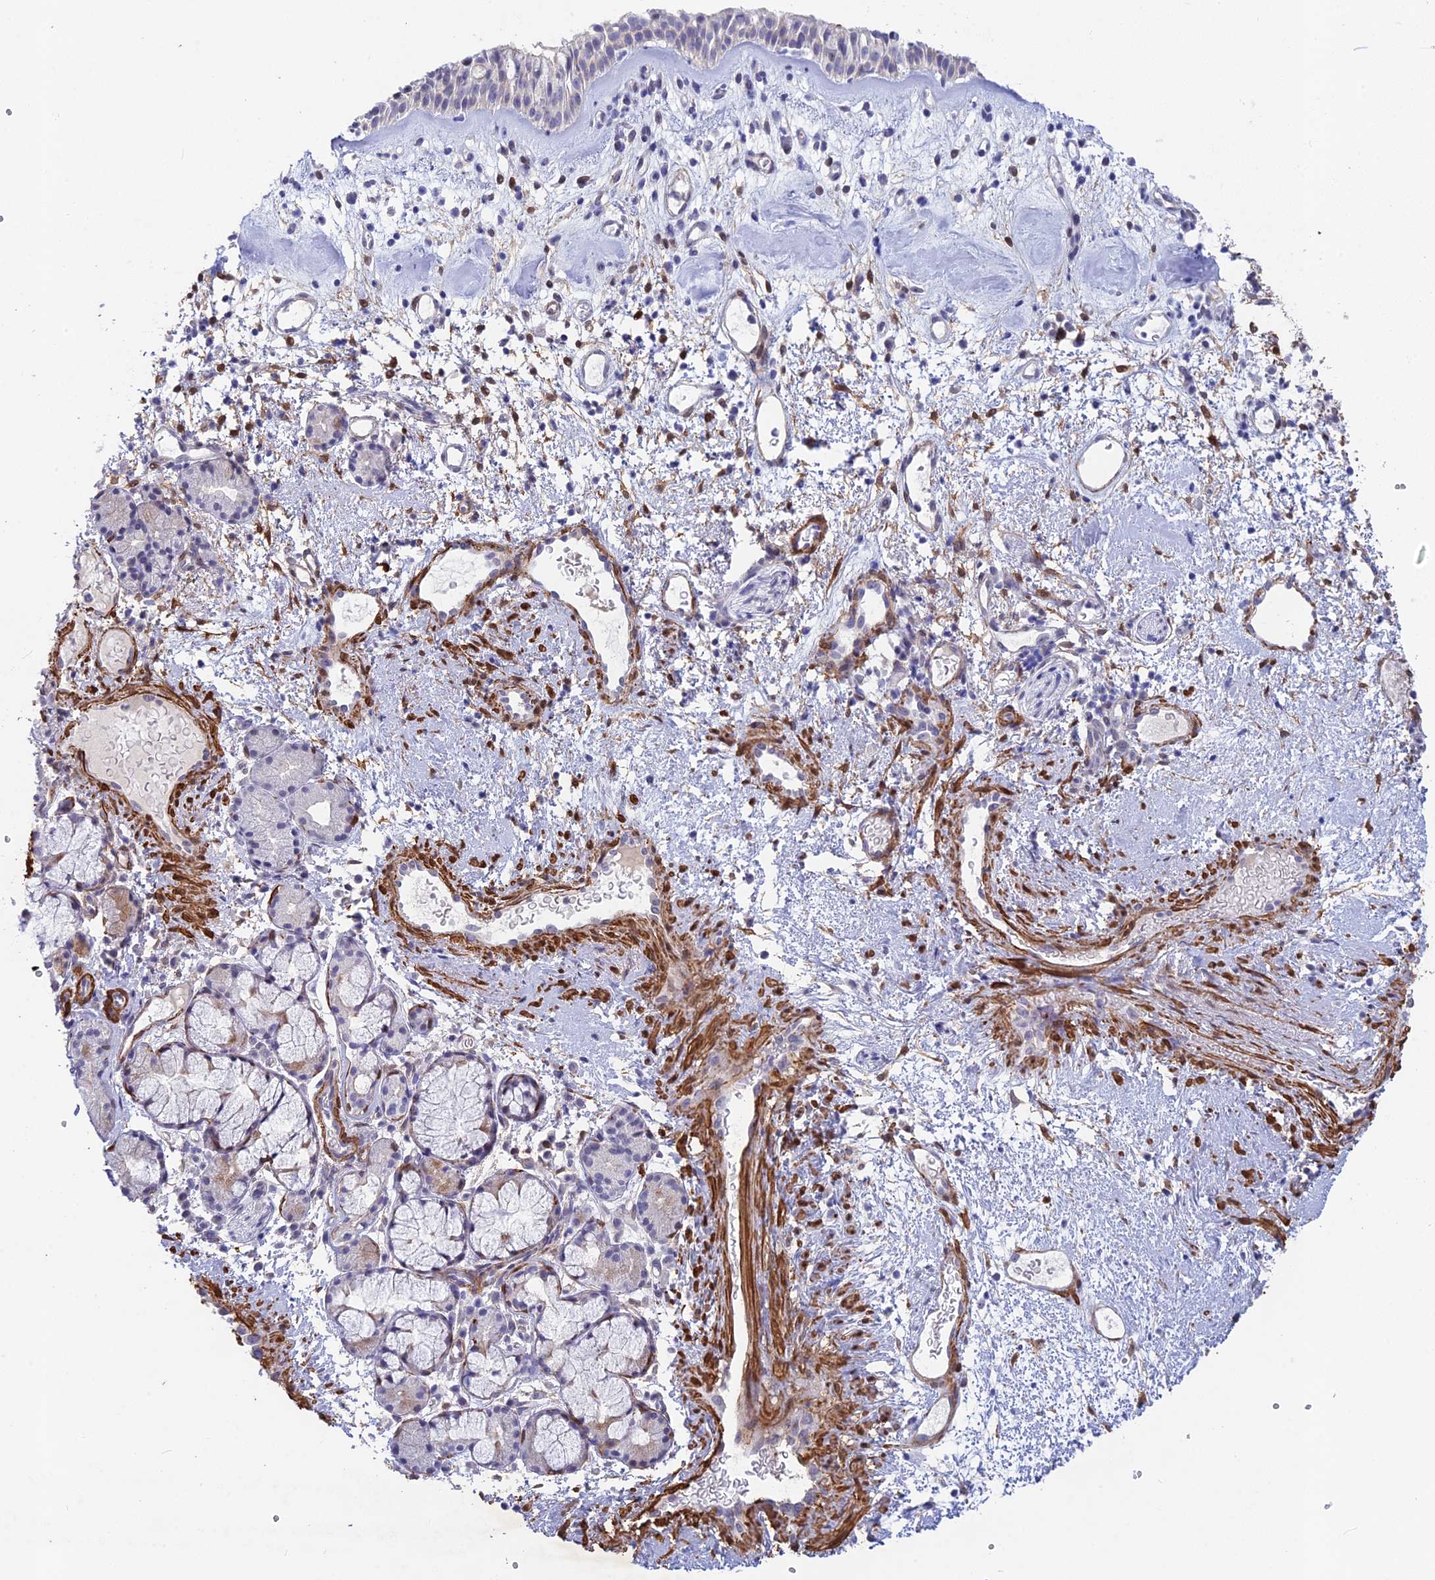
{"staining": {"intensity": "weak", "quantity": "<25%", "location": "cytoplasmic/membranous"}, "tissue": "nasopharynx", "cell_type": "Respiratory epithelial cells", "image_type": "normal", "snomed": [{"axis": "morphology", "description": "Normal tissue, NOS"}, {"axis": "topography", "description": "Nasopharynx"}], "caption": "Immunohistochemistry of benign nasopharynx reveals no positivity in respiratory epithelial cells.", "gene": "CCDC154", "patient": {"sex": "male", "age": 82}}